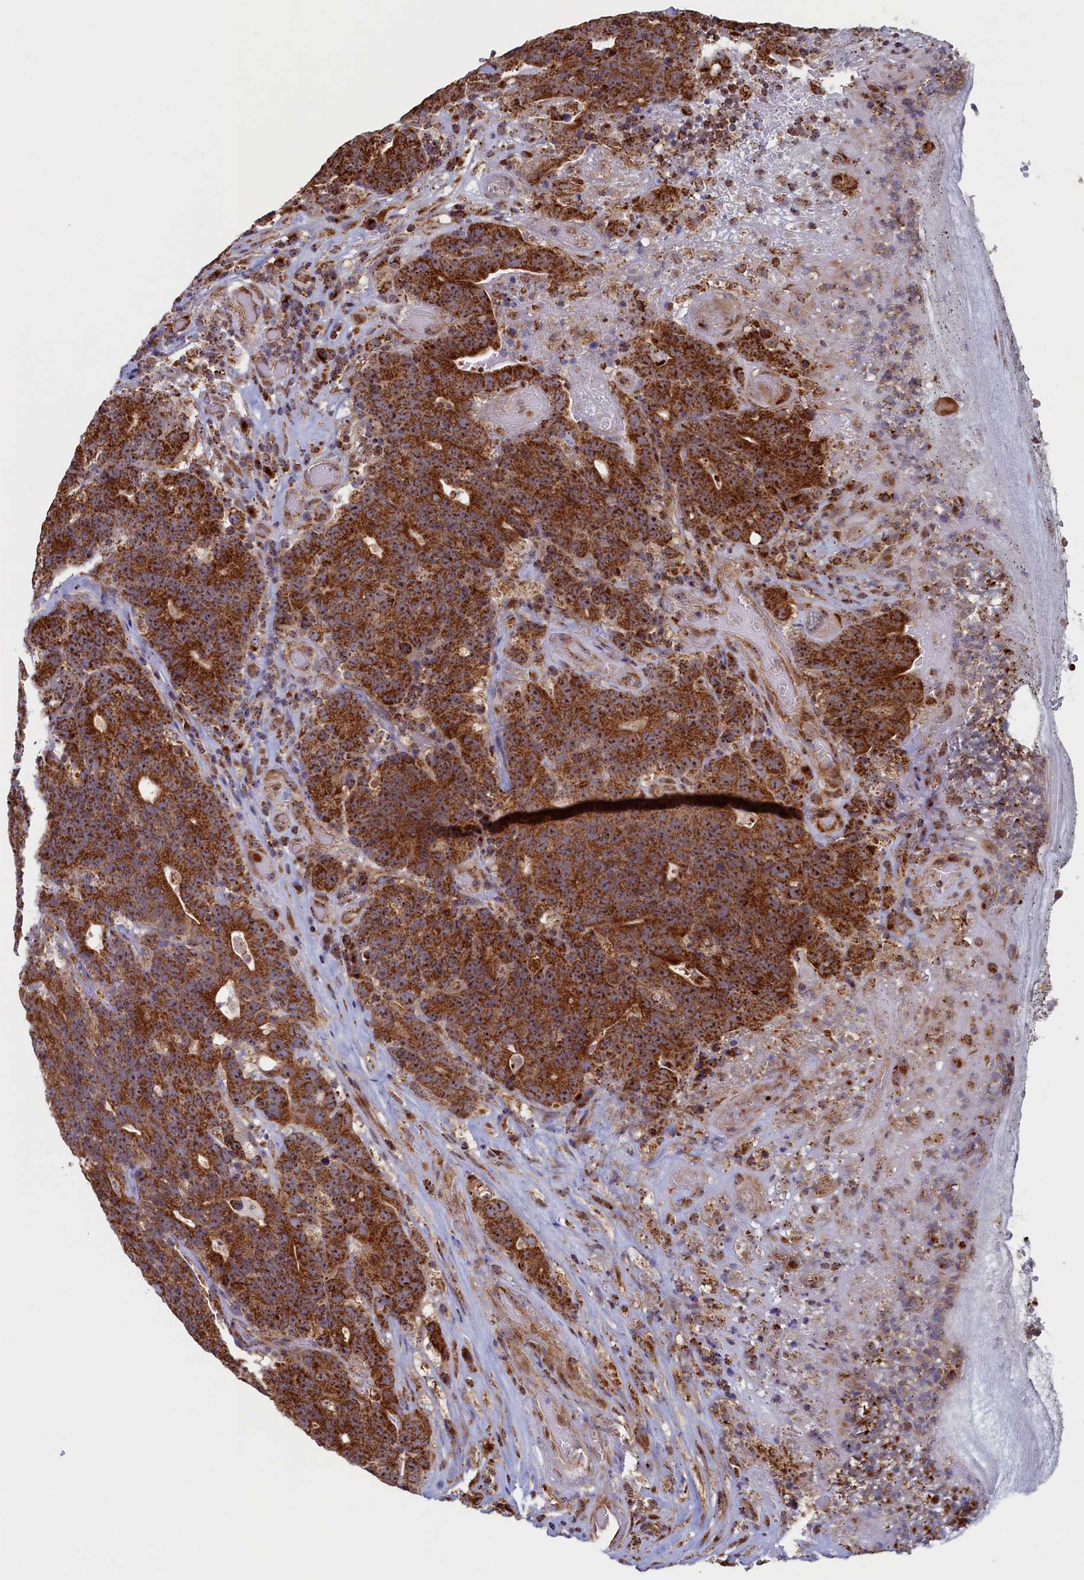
{"staining": {"intensity": "strong", "quantity": ">75%", "location": "cytoplasmic/membranous"}, "tissue": "colorectal cancer", "cell_type": "Tumor cells", "image_type": "cancer", "snomed": [{"axis": "morphology", "description": "Adenocarcinoma, NOS"}, {"axis": "topography", "description": "Colon"}], "caption": "This photomicrograph reveals IHC staining of human colorectal adenocarcinoma, with high strong cytoplasmic/membranous staining in approximately >75% of tumor cells.", "gene": "UBE3B", "patient": {"sex": "female", "age": 75}}